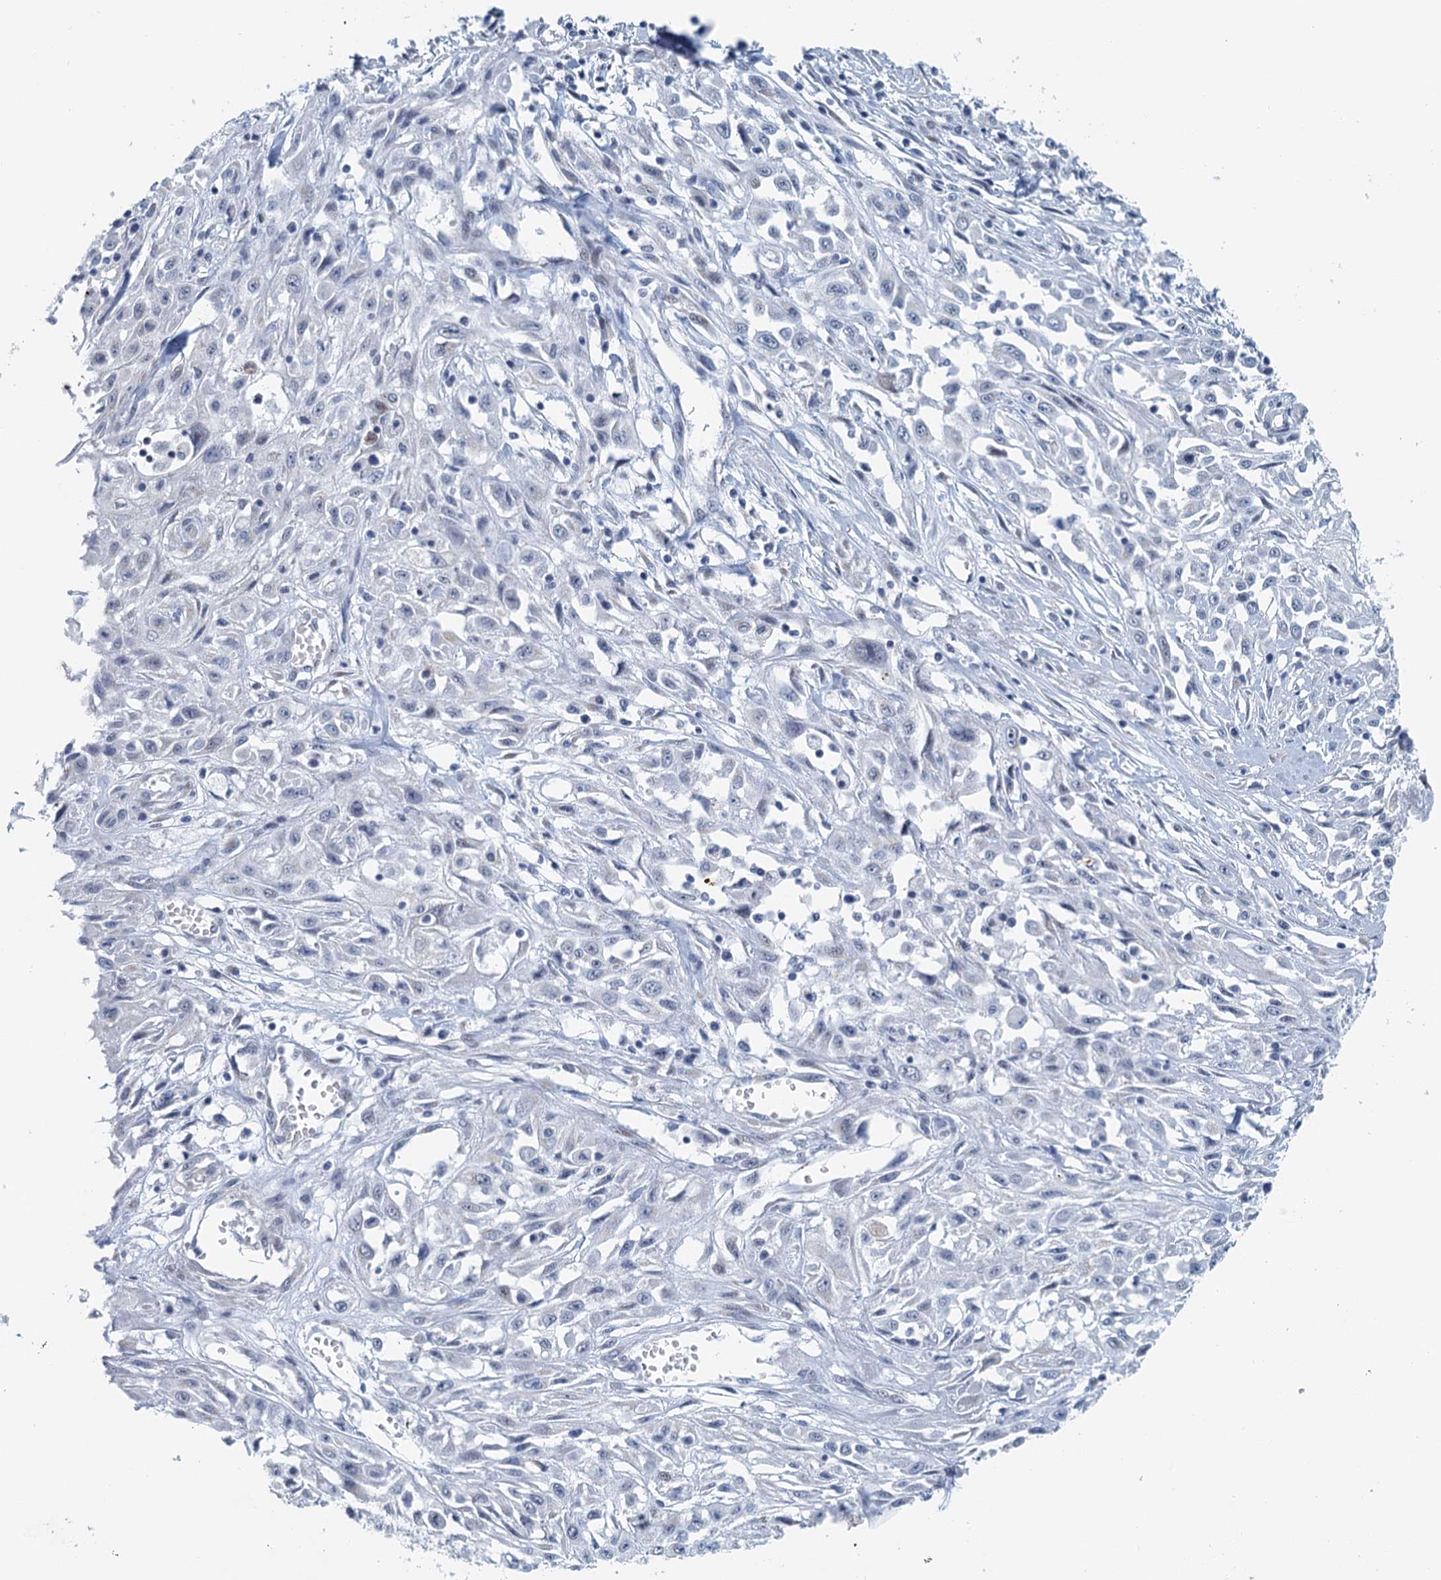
{"staining": {"intensity": "negative", "quantity": "none", "location": "none"}, "tissue": "skin cancer", "cell_type": "Tumor cells", "image_type": "cancer", "snomed": [{"axis": "morphology", "description": "Squamous cell carcinoma, NOS"}, {"axis": "morphology", "description": "Squamous cell carcinoma, metastatic, NOS"}, {"axis": "topography", "description": "Skin"}, {"axis": "topography", "description": "Lymph node"}], "caption": "A histopathology image of human skin cancer (squamous cell carcinoma) is negative for staining in tumor cells.", "gene": "ZNF527", "patient": {"sex": "male", "age": 75}}